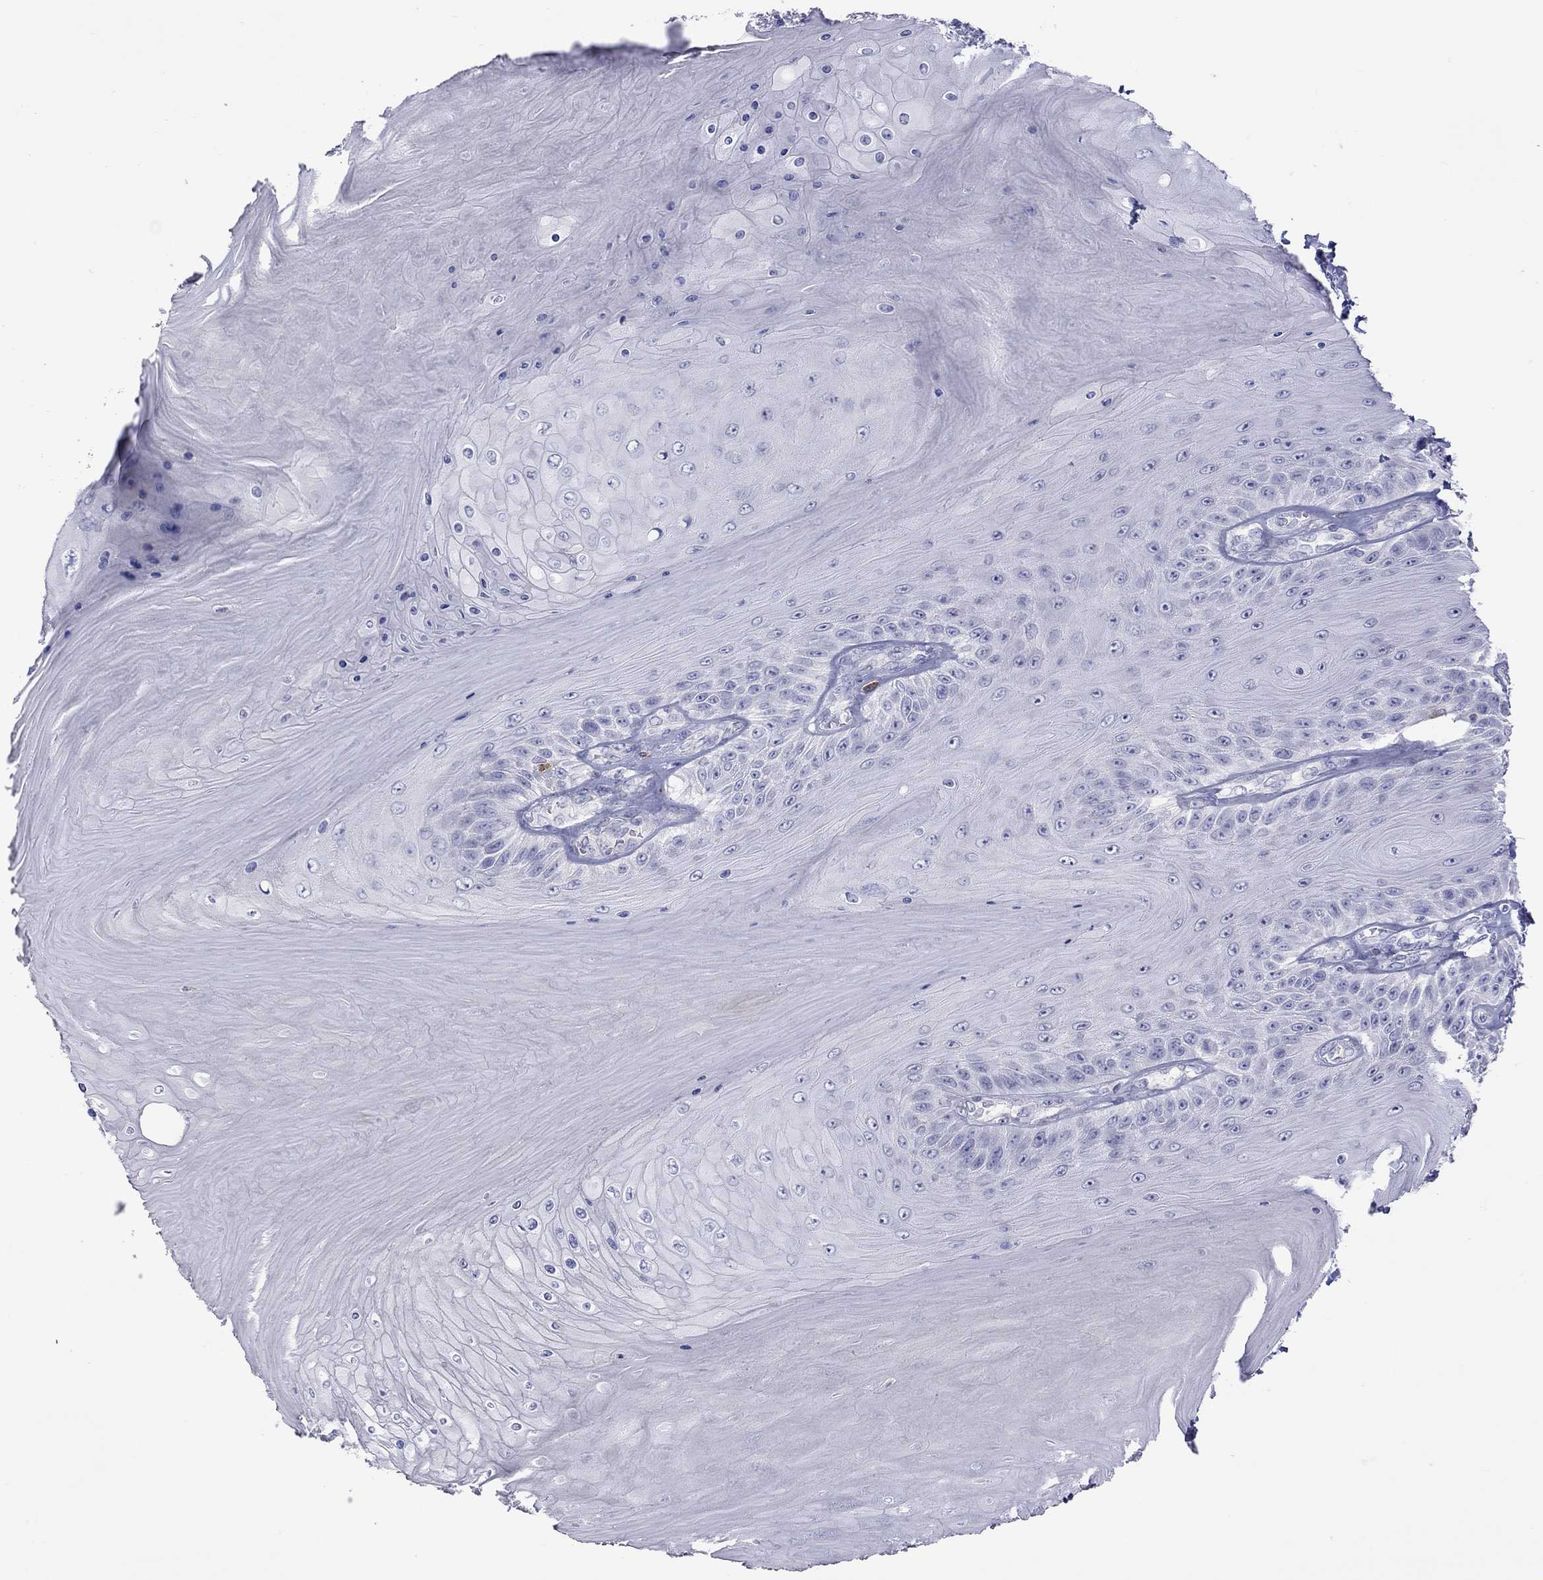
{"staining": {"intensity": "negative", "quantity": "none", "location": "none"}, "tissue": "skin cancer", "cell_type": "Tumor cells", "image_type": "cancer", "snomed": [{"axis": "morphology", "description": "Squamous cell carcinoma, NOS"}, {"axis": "topography", "description": "Skin"}], "caption": "Skin cancer was stained to show a protein in brown. There is no significant staining in tumor cells.", "gene": "STAR", "patient": {"sex": "male", "age": 62}}